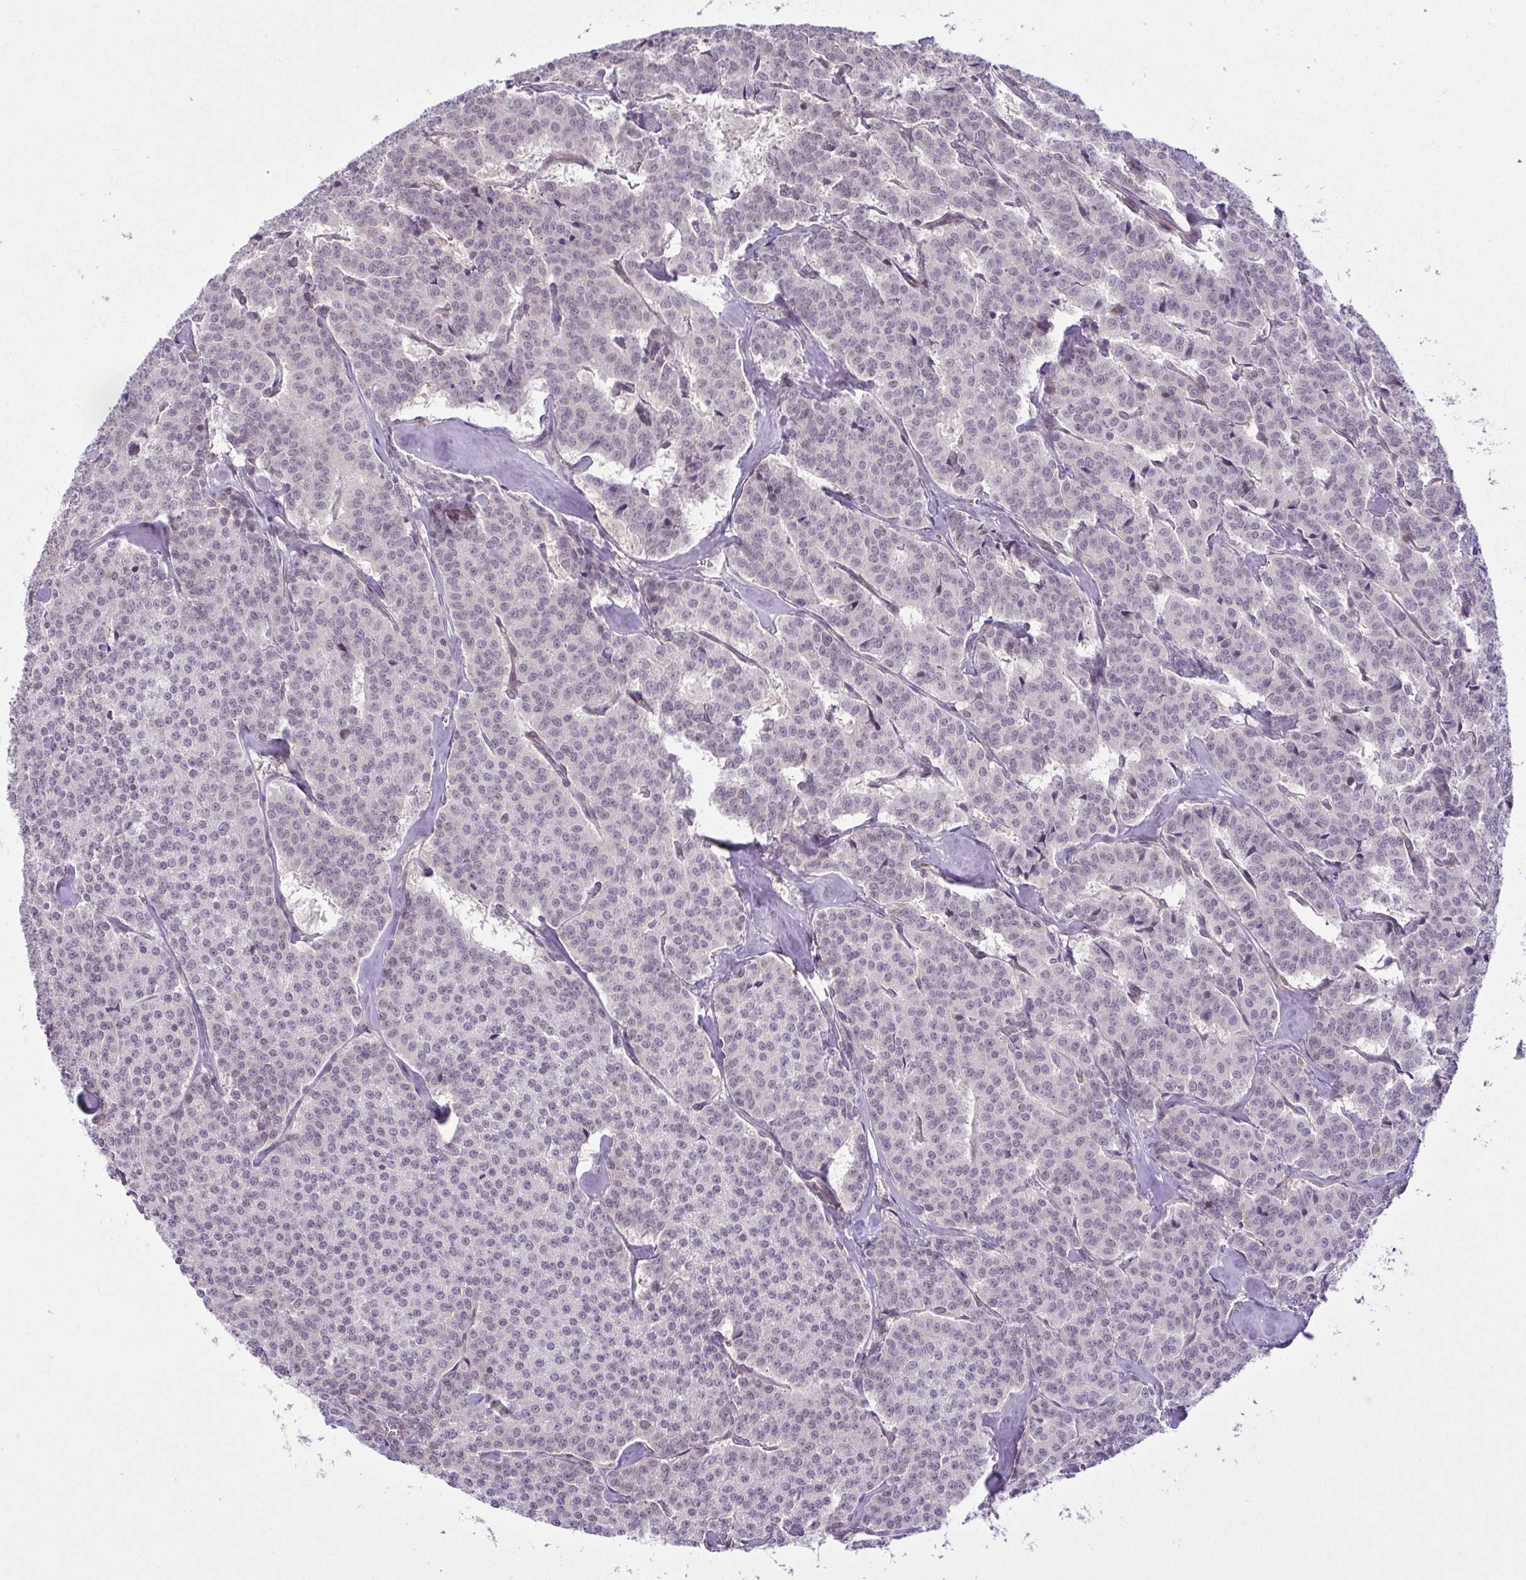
{"staining": {"intensity": "negative", "quantity": "none", "location": "none"}, "tissue": "carcinoid", "cell_type": "Tumor cells", "image_type": "cancer", "snomed": [{"axis": "morphology", "description": "Normal tissue, NOS"}, {"axis": "morphology", "description": "Carcinoid, malignant, NOS"}, {"axis": "topography", "description": "Lung"}], "caption": "A histopathology image of carcinoid stained for a protein exhibits no brown staining in tumor cells. The staining was performed using DAB (3,3'-diaminobenzidine) to visualize the protein expression in brown, while the nuclei were stained in blue with hematoxylin (Magnification: 20x).", "gene": "RSL24D1", "patient": {"sex": "female", "age": 46}}